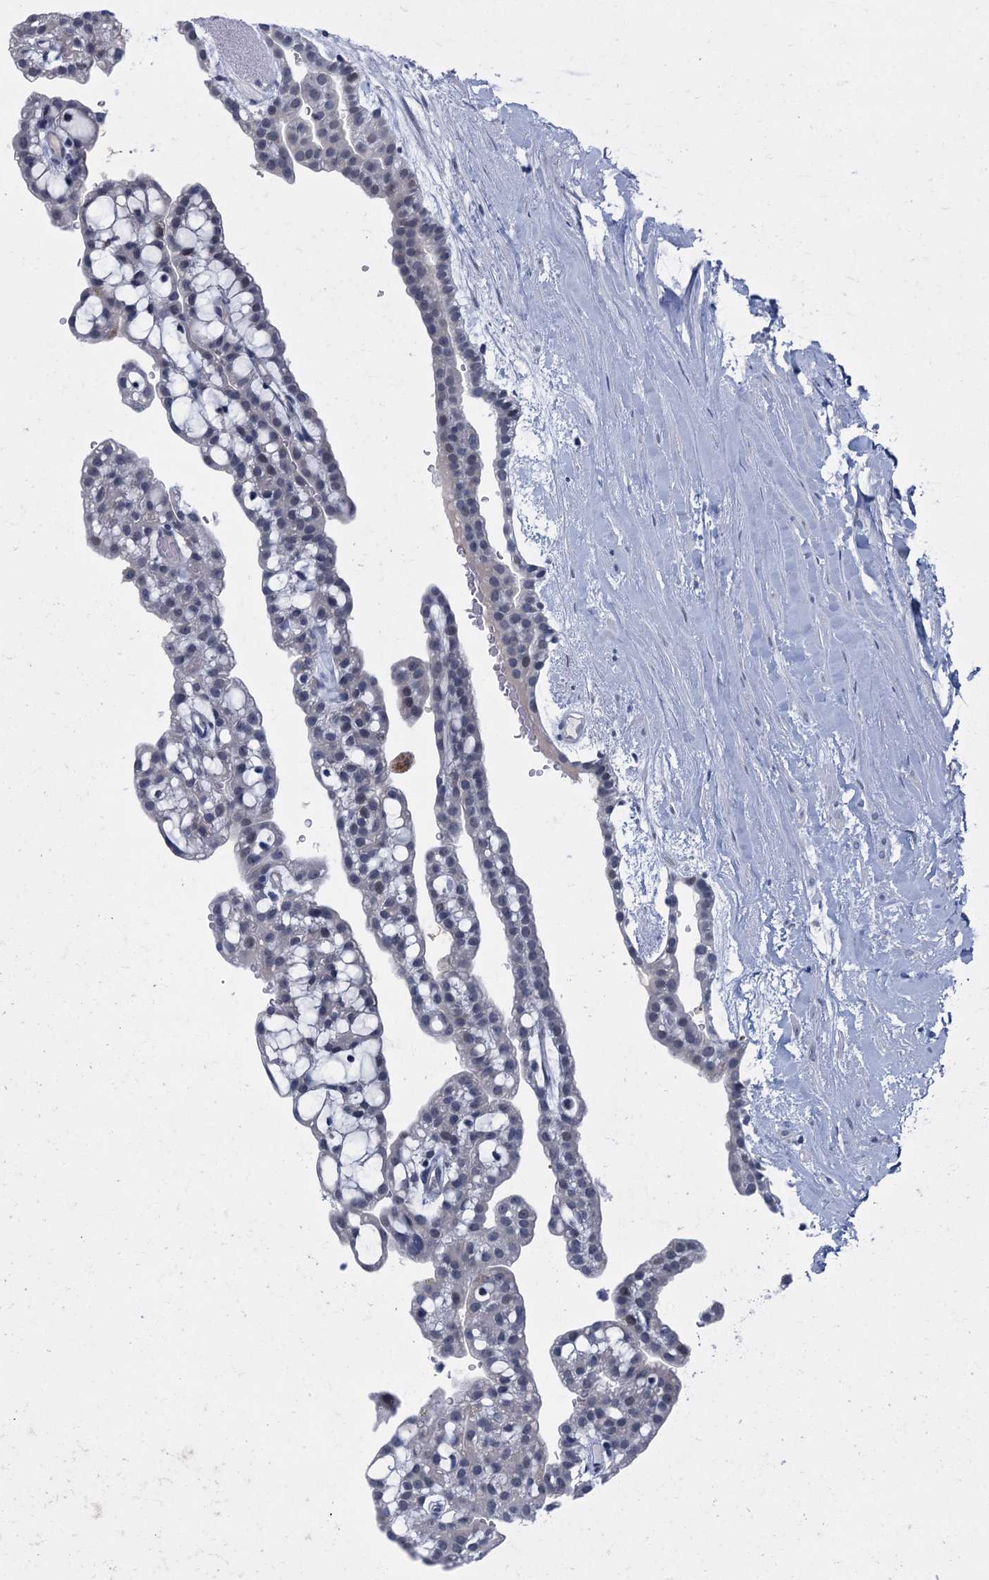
{"staining": {"intensity": "negative", "quantity": "none", "location": "none"}, "tissue": "renal cancer", "cell_type": "Tumor cells", "image_type": "cancer", "snomed": [{"axis": "morphology", "description": "Adenocarcinoma, NOS"}, {"axis": "topography", "description": "Kidney"}], "caption": "High power microscopy micrograph of an immunohistochemistry photomicrograph of renal adenocarcinoma, revealing no significant expression in tumor cells.", "gene": "ENSG00000131152", "patient": {"sex": "male", "age": 63}}